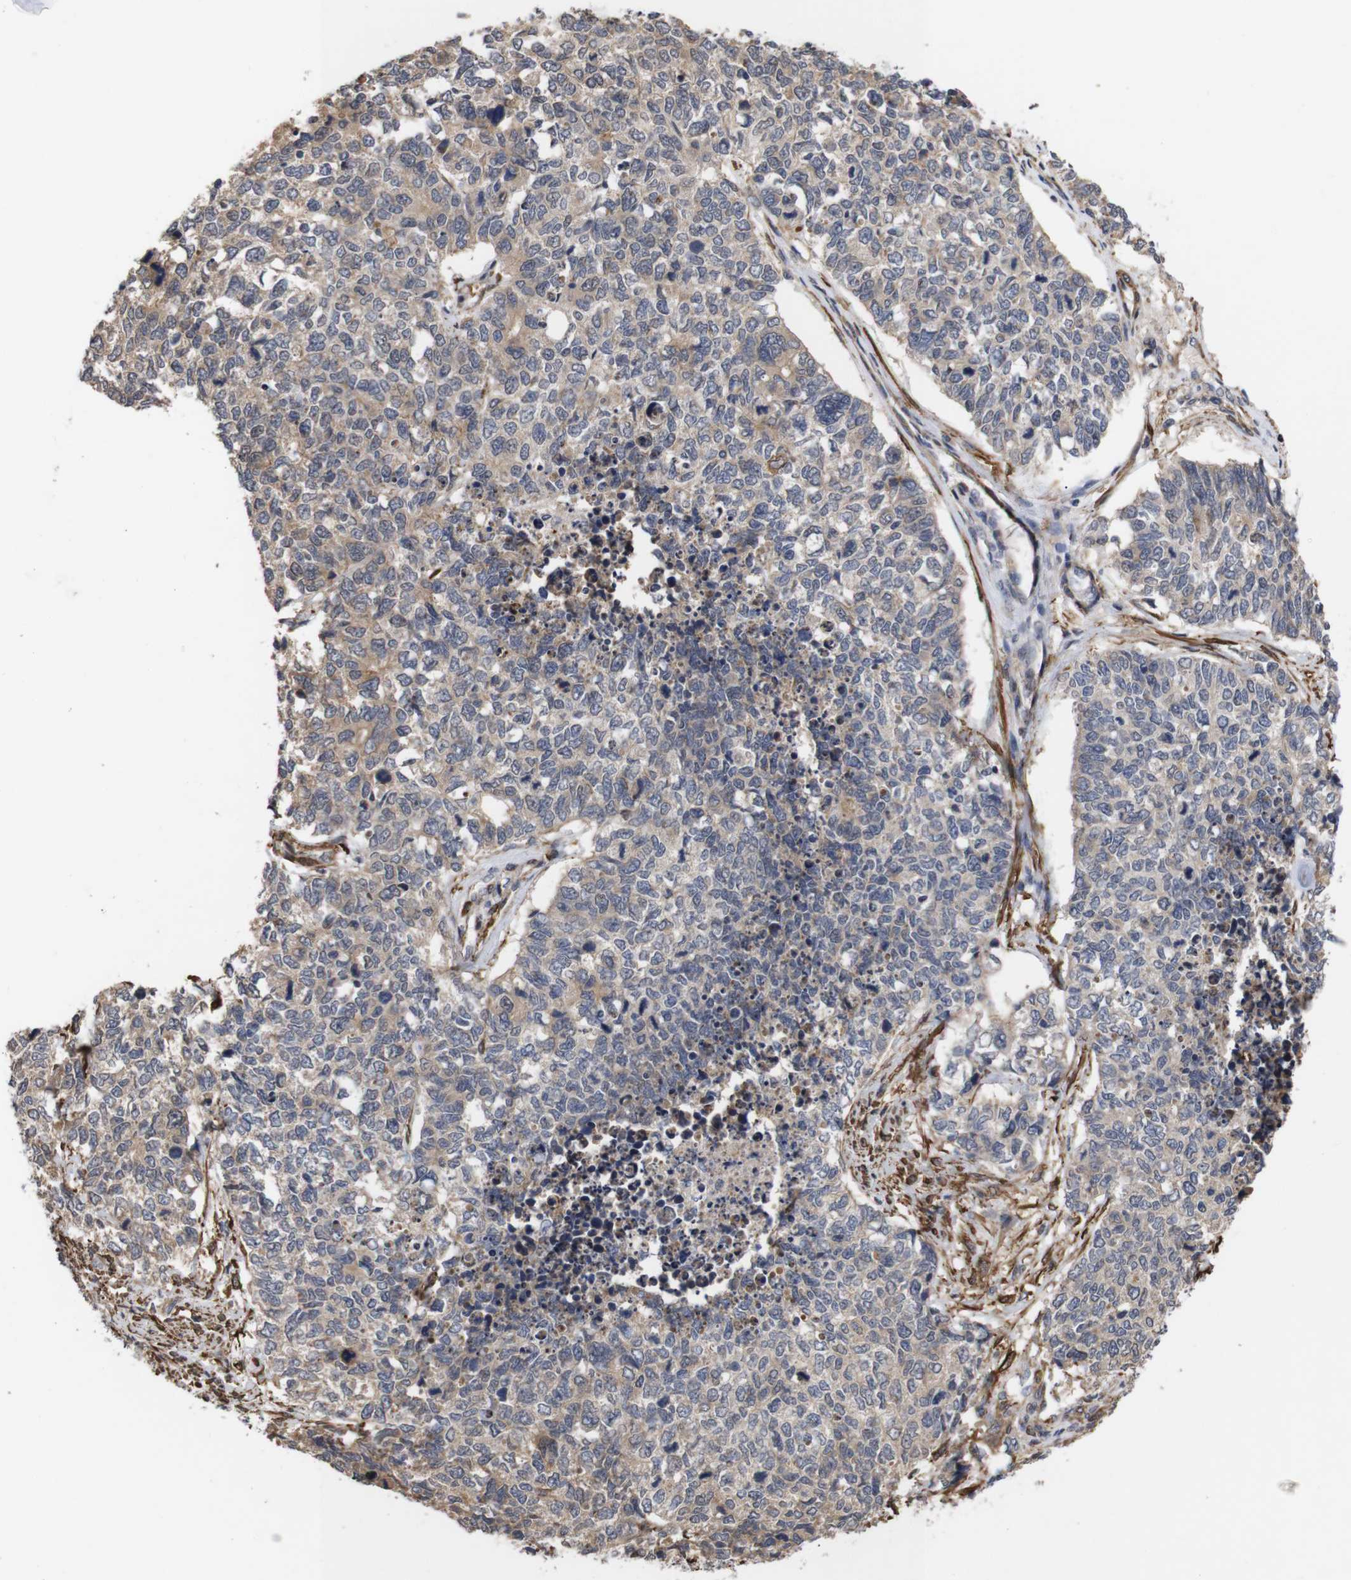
{"staining": {"intensity": "moderate", "quantity": ">75%", "location": "cytoplasmic/membranous"}, "tissue": "cervical cancer", "cell_type": "Tumor cells", "image_type": "cancer", "snomed": [{"axis": "morphology", "description": "Squamous cell carcinoma, NOS"}, {"axis": "topography", "description": "Cervix"}], "caption": "Tumor cells demonstrate moderate cytoplasmic/membranous staining in approximately >75% of cells in cervical squamous cell carcinoma. (DAB (3,3'-diaminobenzidine) IHC with brightfield microscopy, high magnification).", "gene": "PDLIM5", "patient": {"sex": "female", "age": 63}}